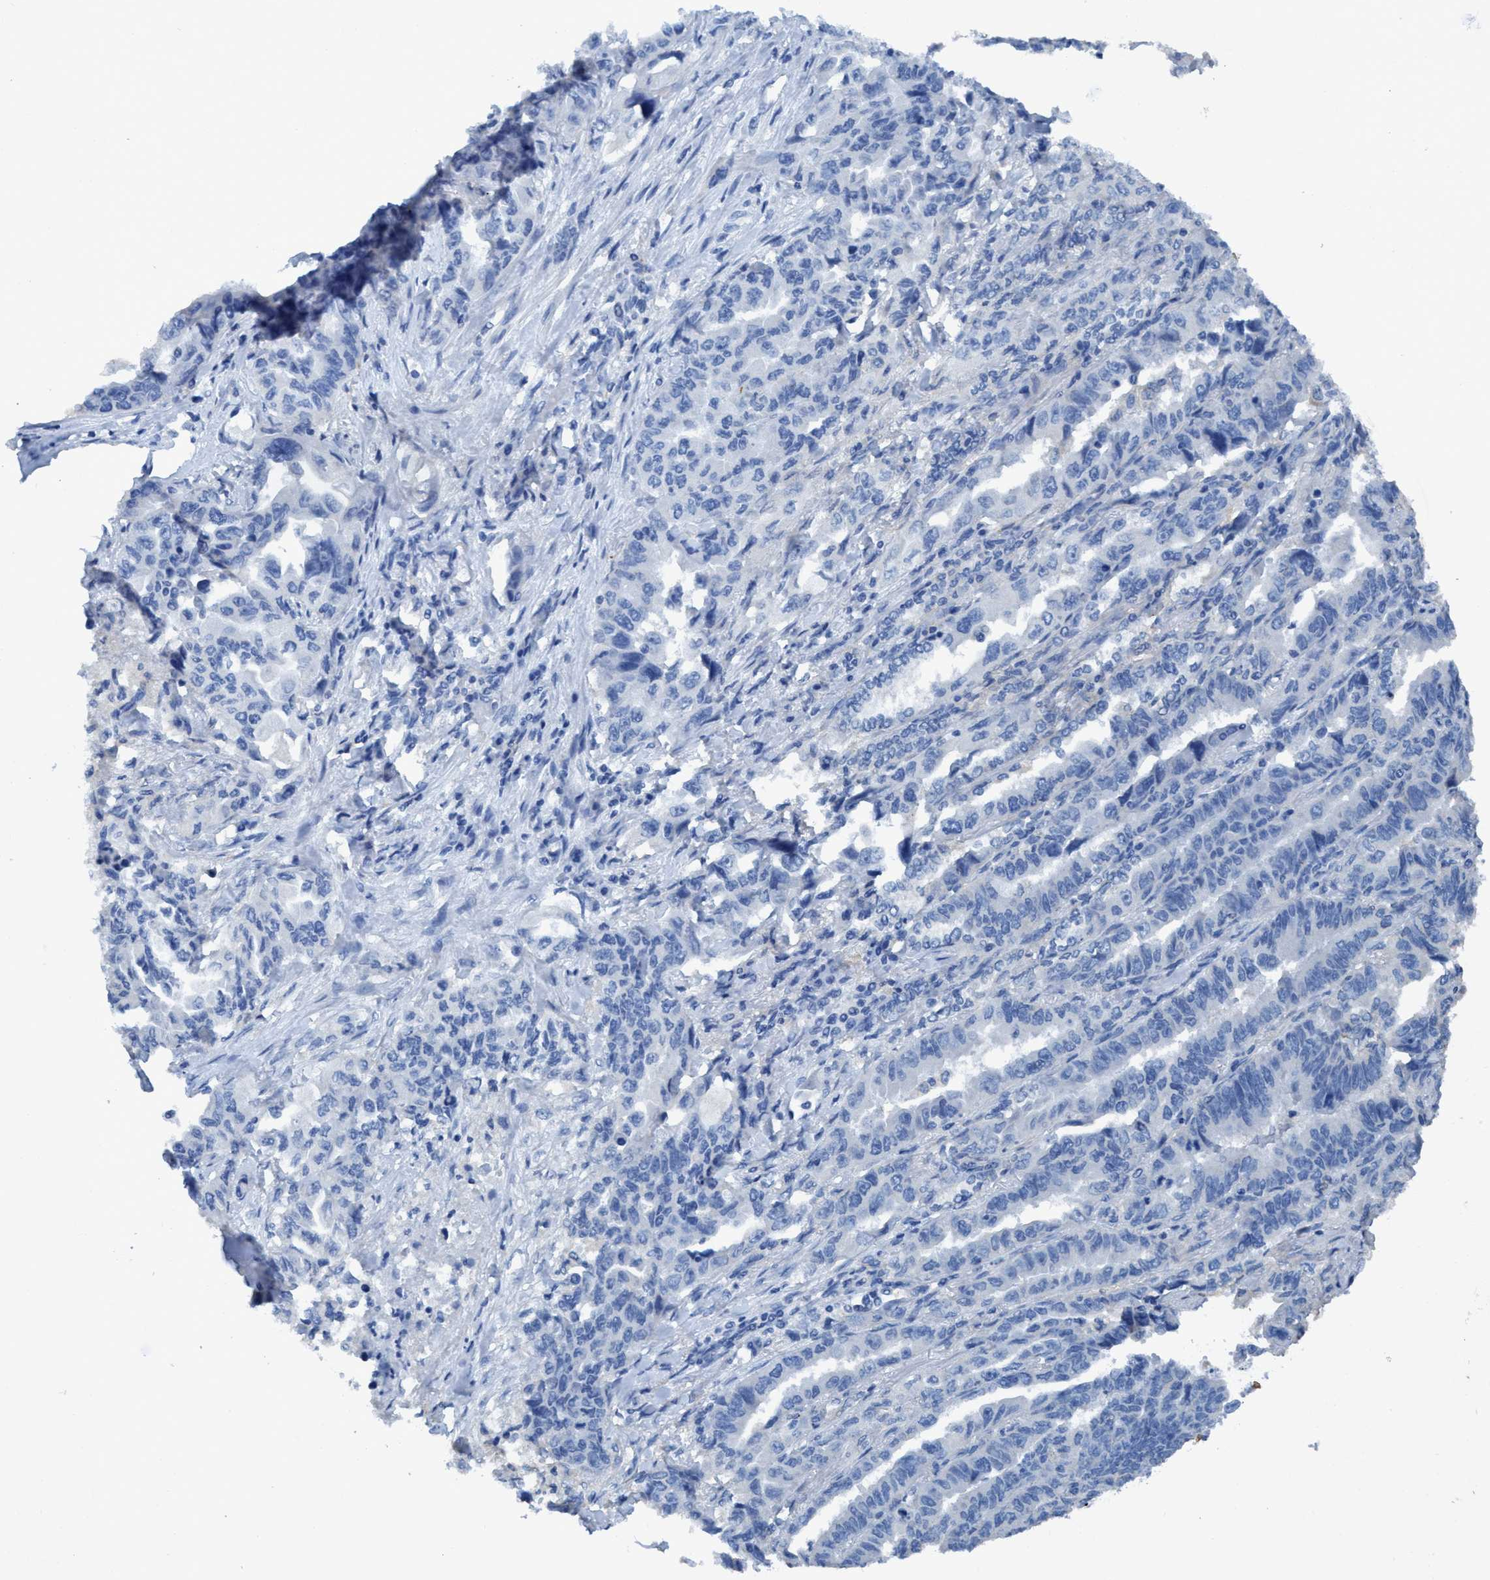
{"staining": {"intensity": "negative", "quantity": "none", "location": "none"}, "tissue": "lung cancer", "cell_type": "Tumor cells", "image_type": "cancer", "snomed": [{"axis": "morphology", "description": "Adenocarcinoma, NOS"}, {"axis": "topography", "description": "Lung"}], "caption": "Human lung adenocarcinoma stained for a protein using immunohistochemistry displays no staining in tumor cells.", "gene": "DNAI1", "patient": {"sex": "female", "age": 51}}